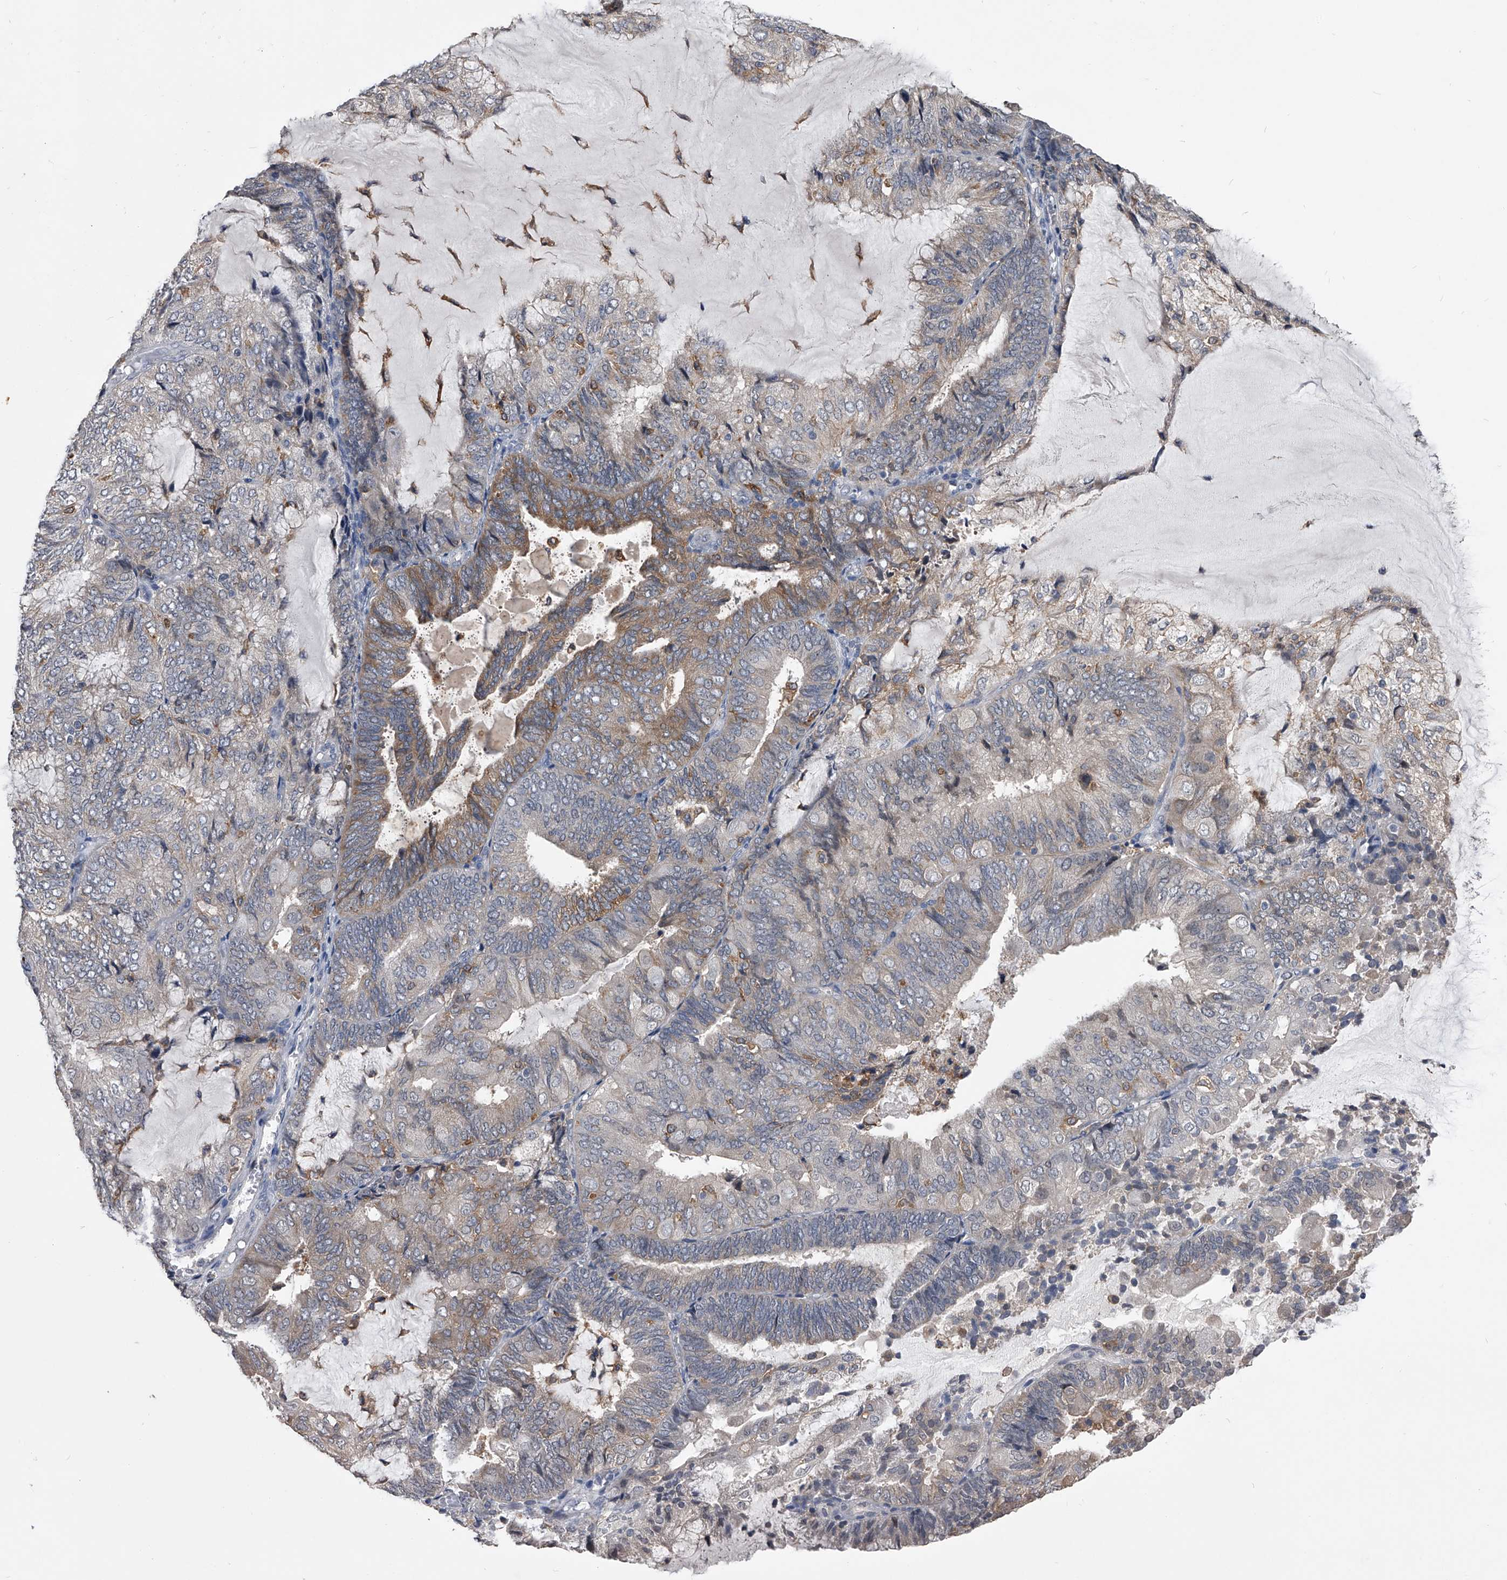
{"staining": {"intensity": "weak", "quantity": "<25%", "location": "cytoplasmic/membranous"}, "tissue": "endometrial cancer", "cell_type": "Tumor cells", "image_type": "cancer", "snomed": [{"axis": "morphology", "description": "Adenocarcinoma, NOS"}, {"axis": "topography", "description": "Endometrium"}], "caption": "DAB (3,3'-diaminobenzidine) immunohistochemical staining of human adenocarcinoma (endometrial) reveals no significant staining in tumor cells. (Brightfield microscopy of DAB (3,3'-diaminobenzidine) IHC at high magnification).", "gene": "MAP4K3", "patient": {"sex": "female", "age": 81}}